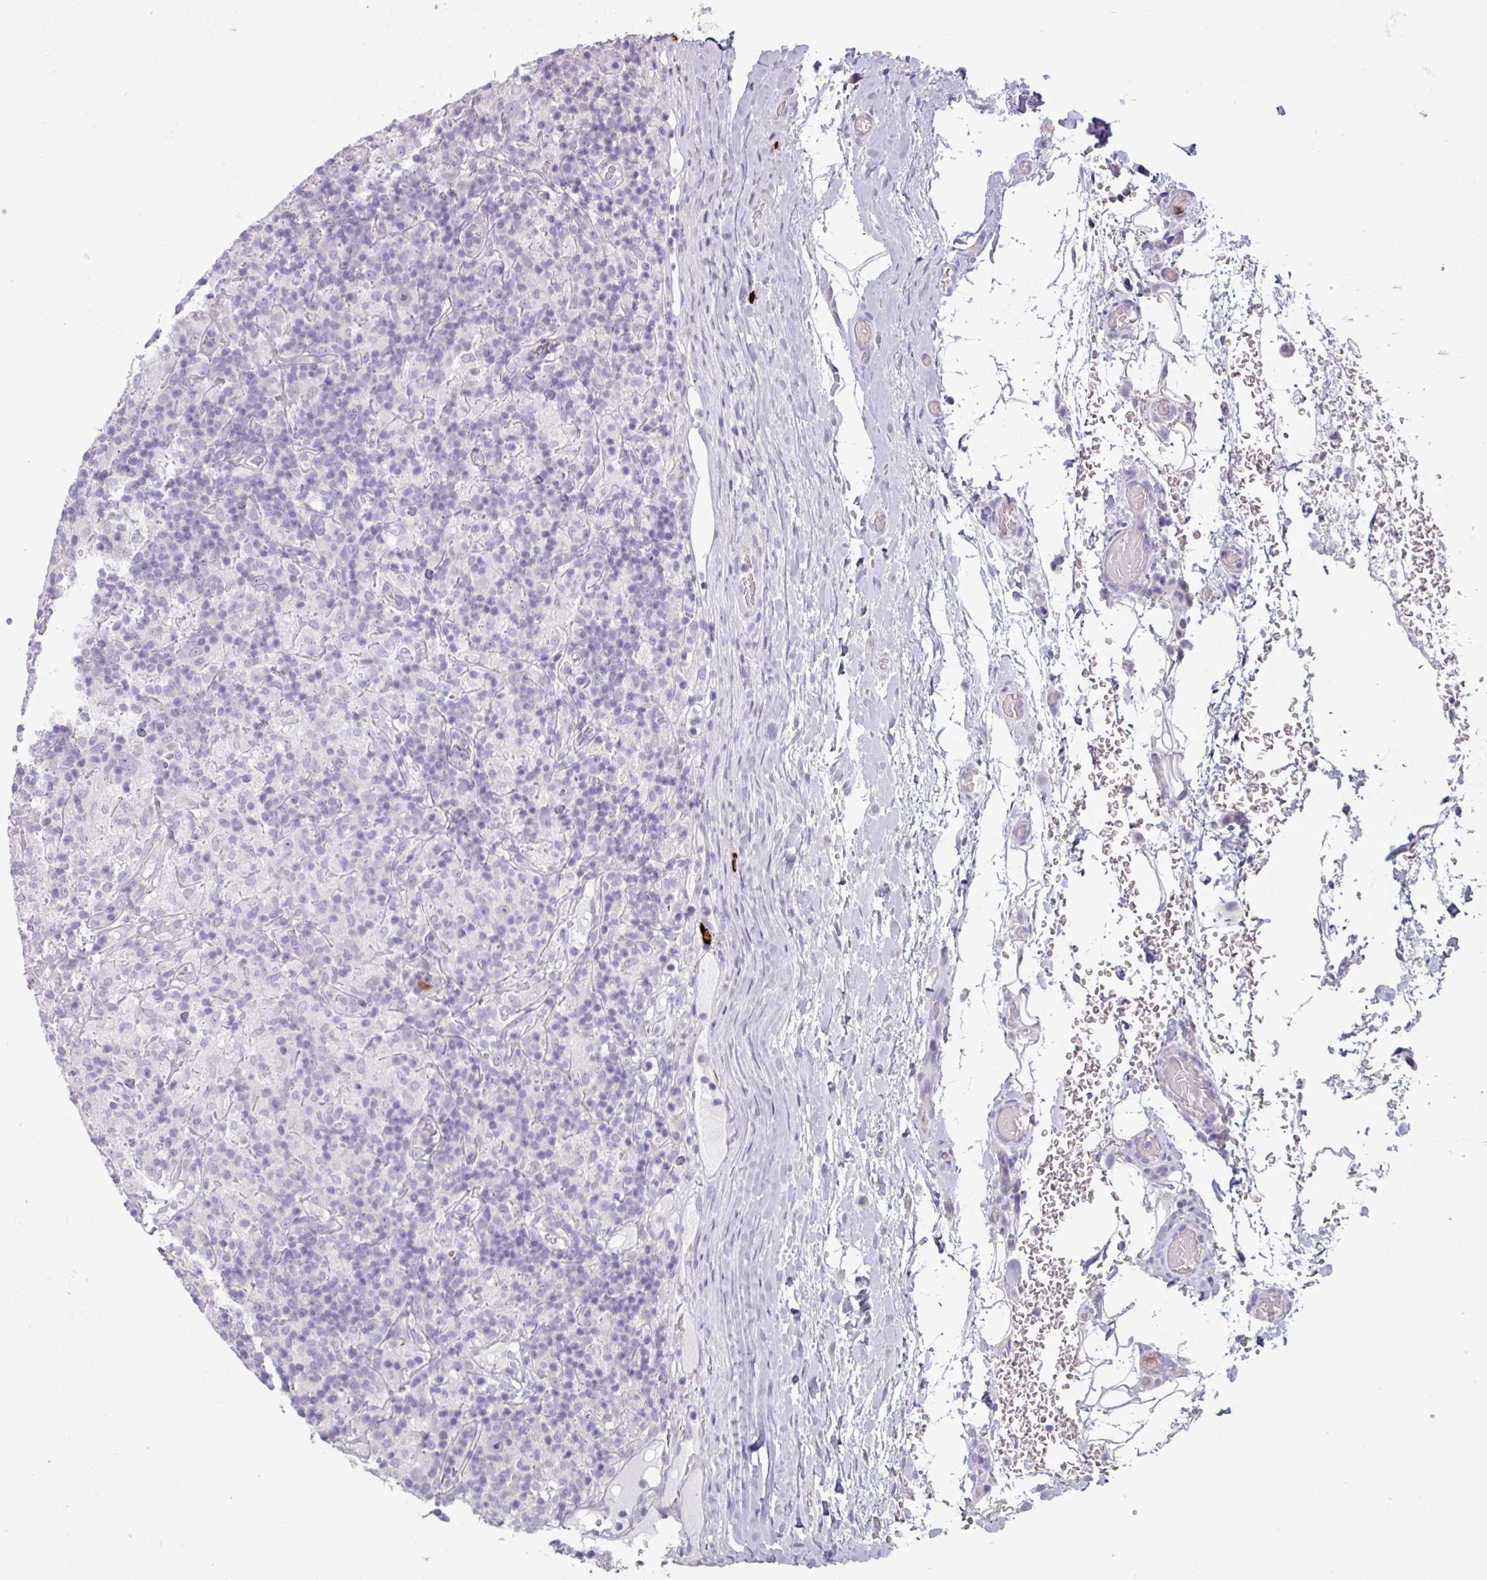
{"staining": {"intensity": "negative", "quantity": "none", "location": "none"}, "tissue": "lymphoma", "cell_type": "Tumor cells", "image_type": "cancer", "snomed": [{"axis": "morphology", "description": "Hodgkin's disease, NOS"}, {"axis": "topography", "description": "Lymph node"}], "caption": "Lymphoma stained for a protein using IHC demonstrates no expression tumor cells.", "gene": "TRIM39", "patient": {"sex": "male", "age": 70}}